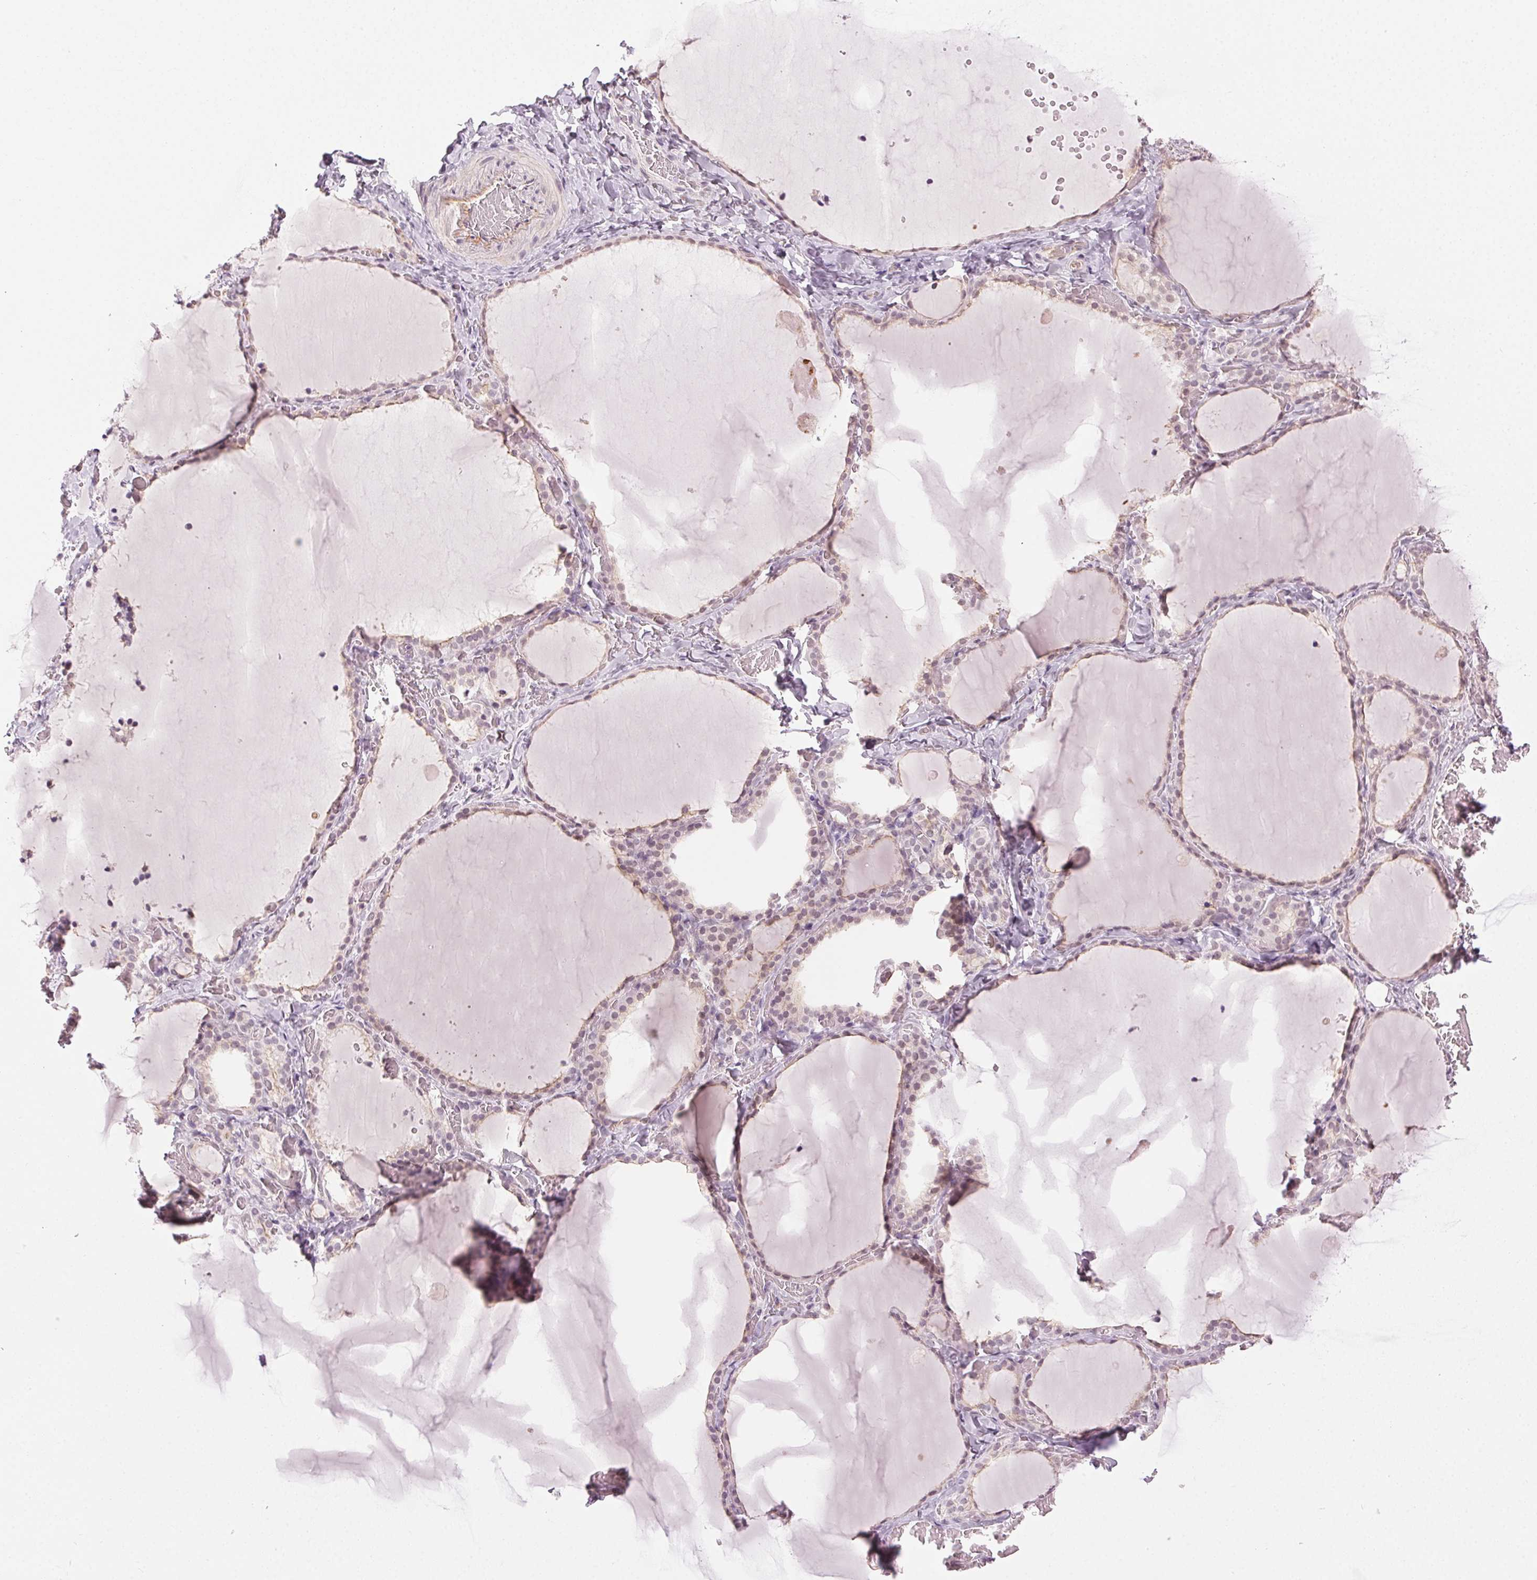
{"staining": {"intensity": "weak", "quantity": "25%-75%", "location": "cytoplasmic/membranous,nuclear"}, "tissue": "thyroid gland", "cell_type": "Glandular cells", "image_type": "normal", "snomed": [{"axis": "morphology", "description": "Normal tissue, NOS"}, {"axis": "topography", "description": "Thyroid gland"}], "caption": "Immunohistochemical staining of benign thyroid gland reveals weak cytoplasmic/membranous,nuclear protein expression in about 25%-75% of glandular cells.", "gene": "AIF1L", "patient": {"sex": "female", "age": 22}}